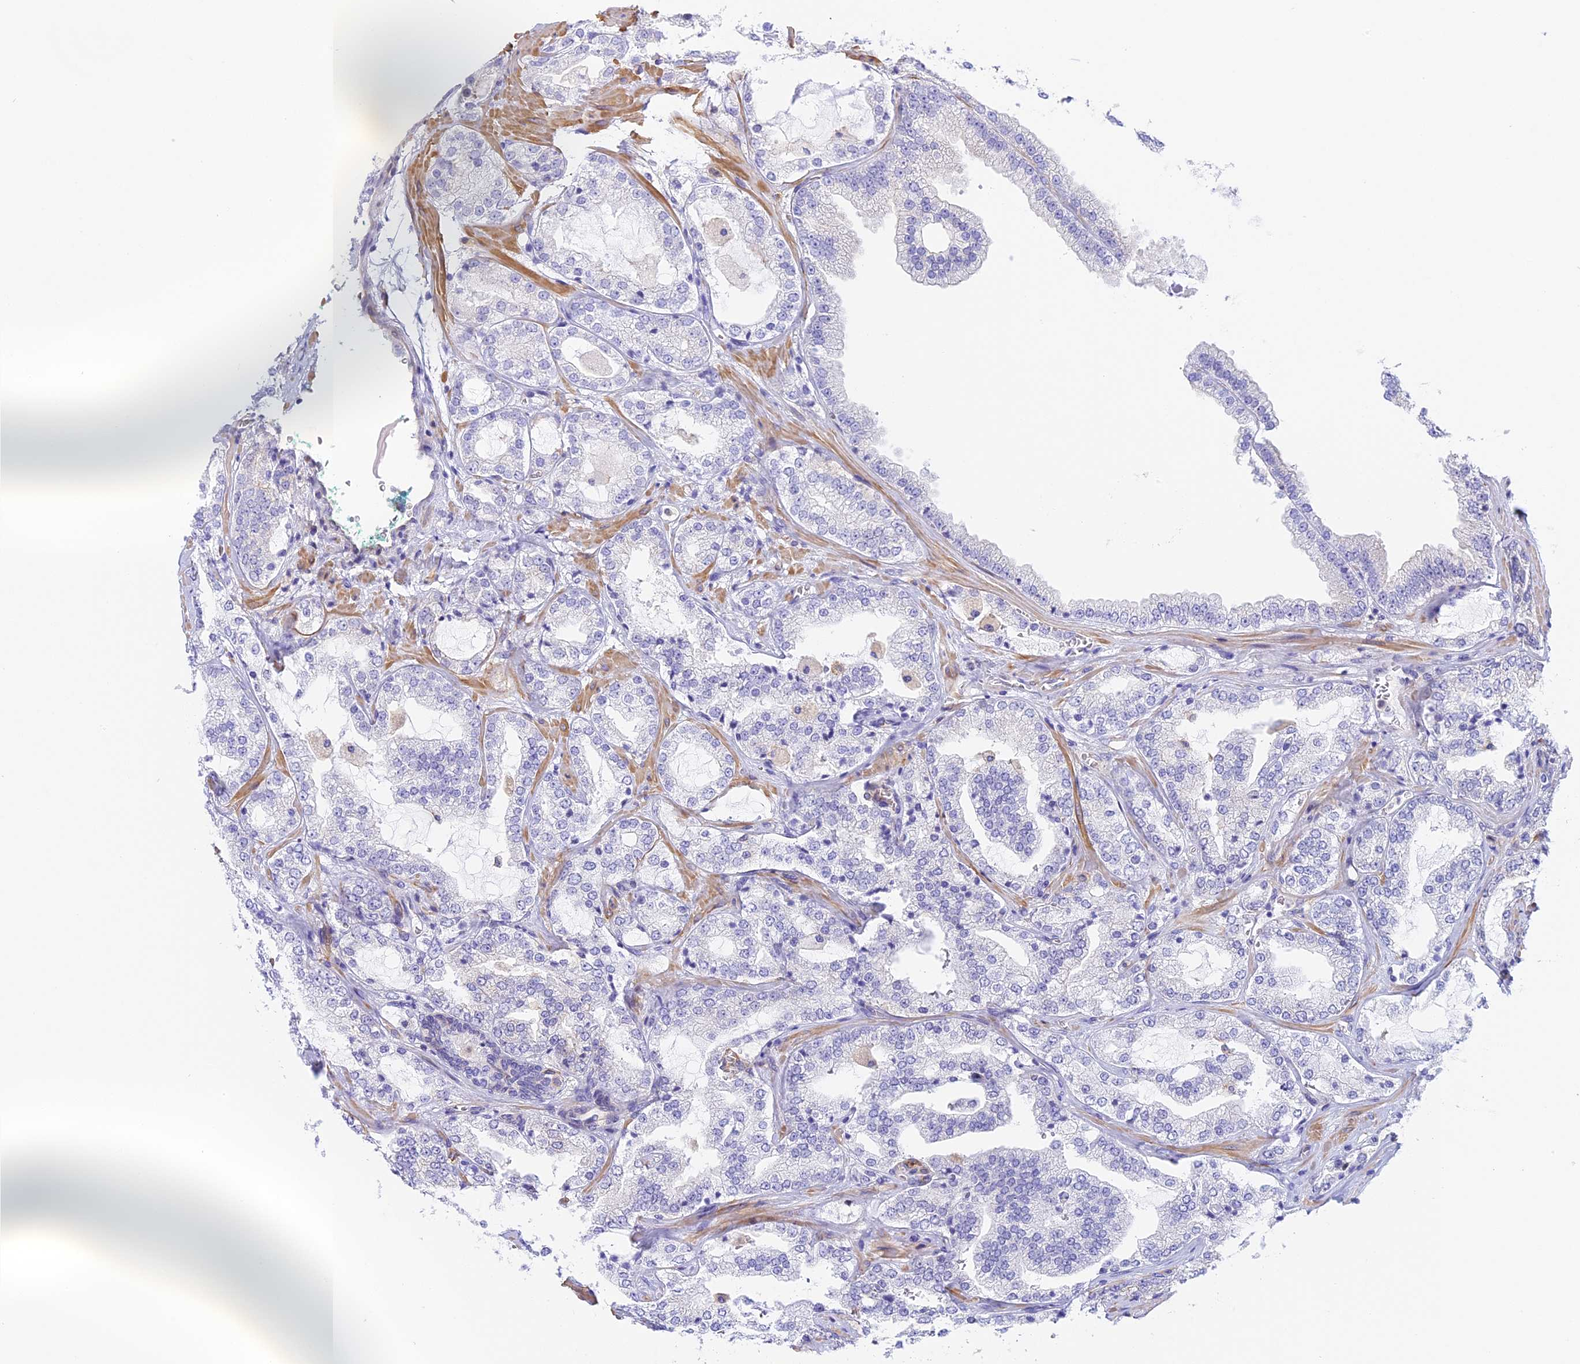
{"staining": {"intensity": "negative", "quantity": "none", "location": "none"}, "tissue": "prostate cancer", "cell_type": "Tumor cells", "image_type": "cancer", "snomed": [{"axis": "morphology", "description": "Adenocarcinoma, High grade"}, {"axis": "topography", "description": "Prostate"}], "caption": "High power microscopy image of an immunohistochemistry (IHC) image of high-grade adenocarcinoma (prostate), revealing no significant expression in tumor cells. (Immunohistochemistry, brightfield microscopy, high magnification).", "gene": "HOMER3", "patient": {"sex": "male", "age": 64}}